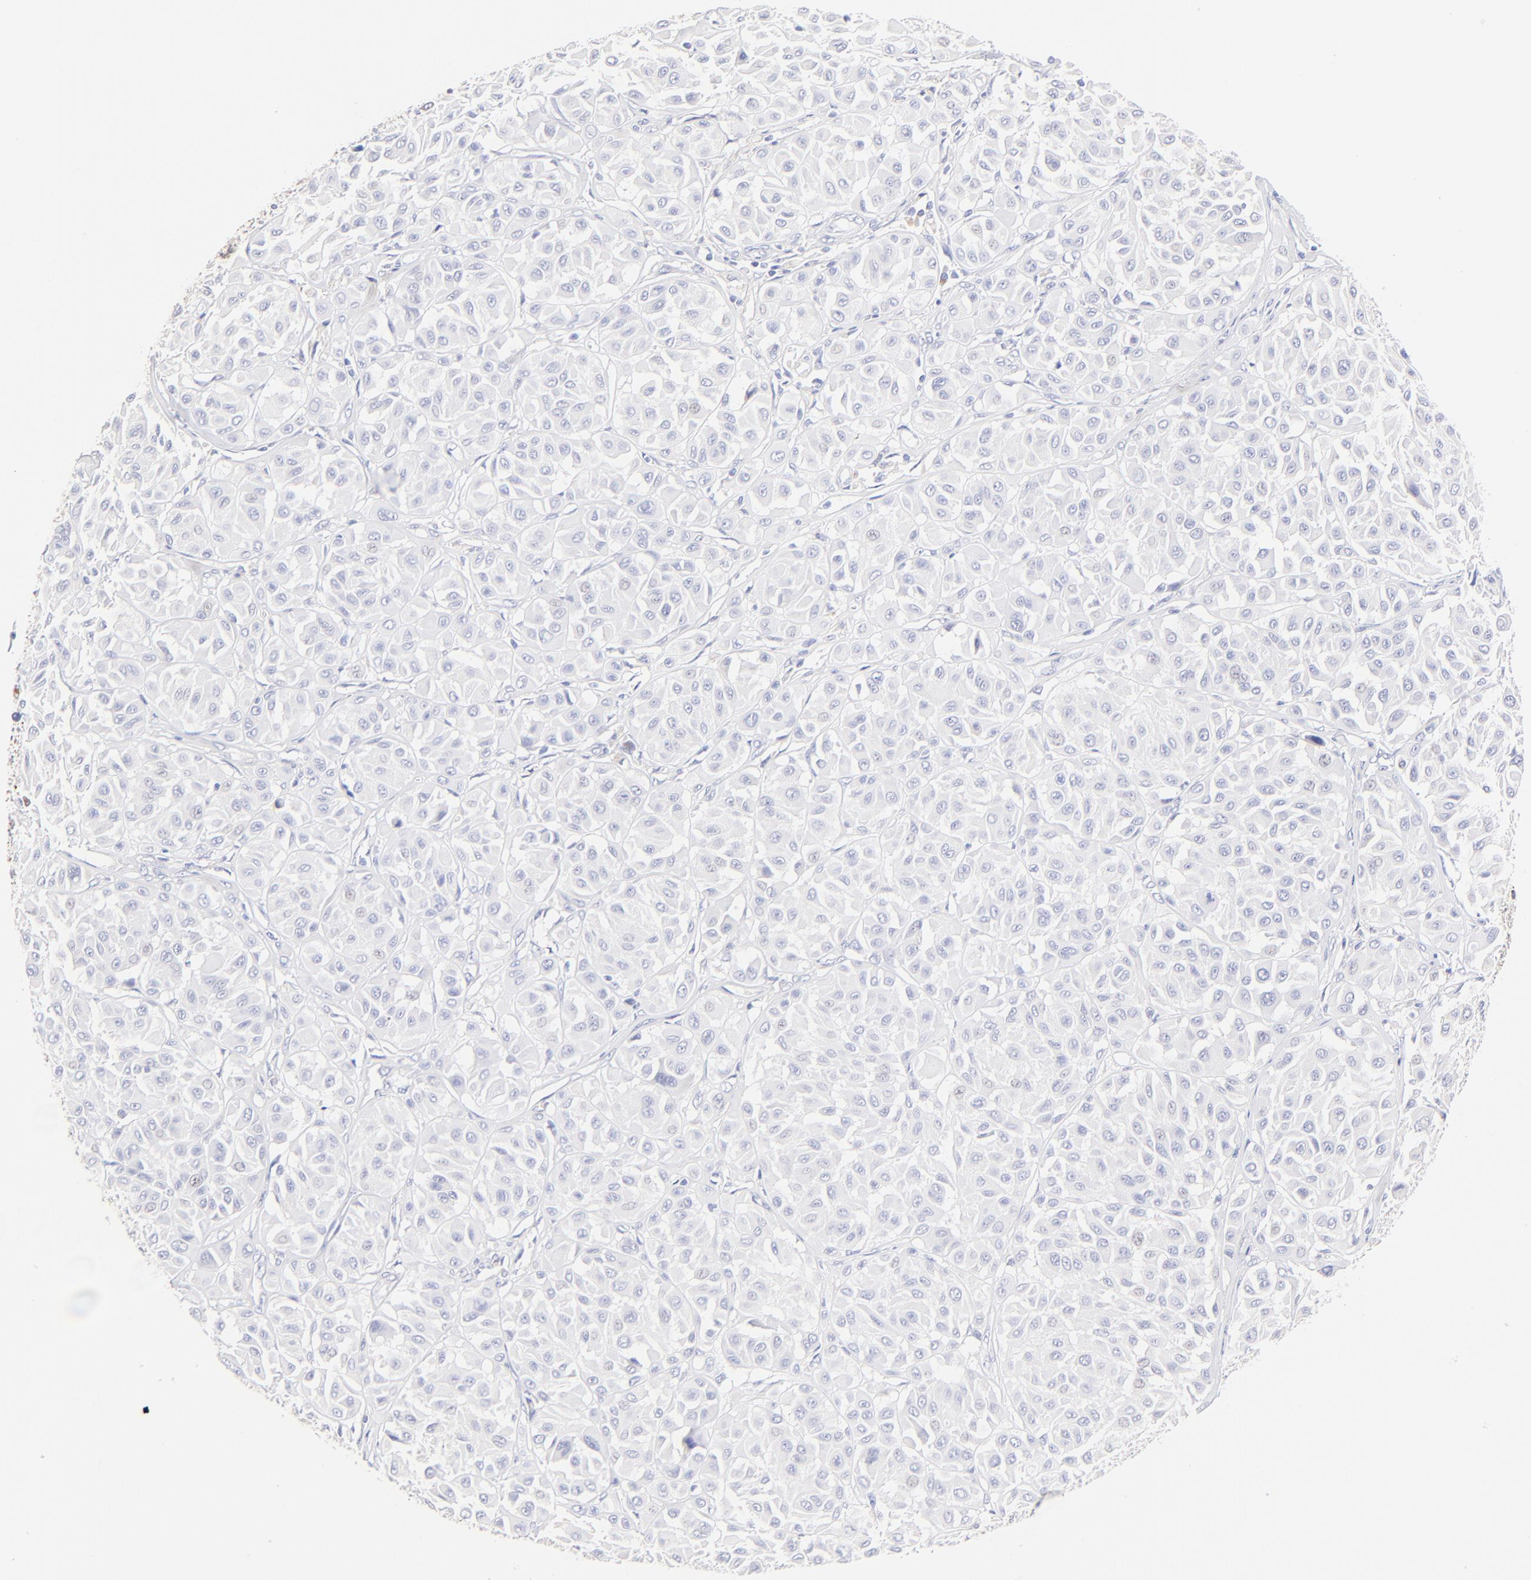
{"staining": {"intensity": "negative", "quantity": "none", "location": "none"}, "tissue": "melanoma", "cell_type": "Tumor cells", "image_type": "cancer", "snomed": [{"axis": "morphology", "description": "Malignant melanoma, Metastatic site"}, {"axis": "topography", "description": "Soft tissue"}], "caption": "This micrograph is of malignant melanoma (metastatic site) stained with immunohistochemistry to label a protein in brown with the nuclei are counter-stained blue. There is no staining in tumor cells.", "gene": "ASB9", "patient": {"sex": "male", "age": 41}}